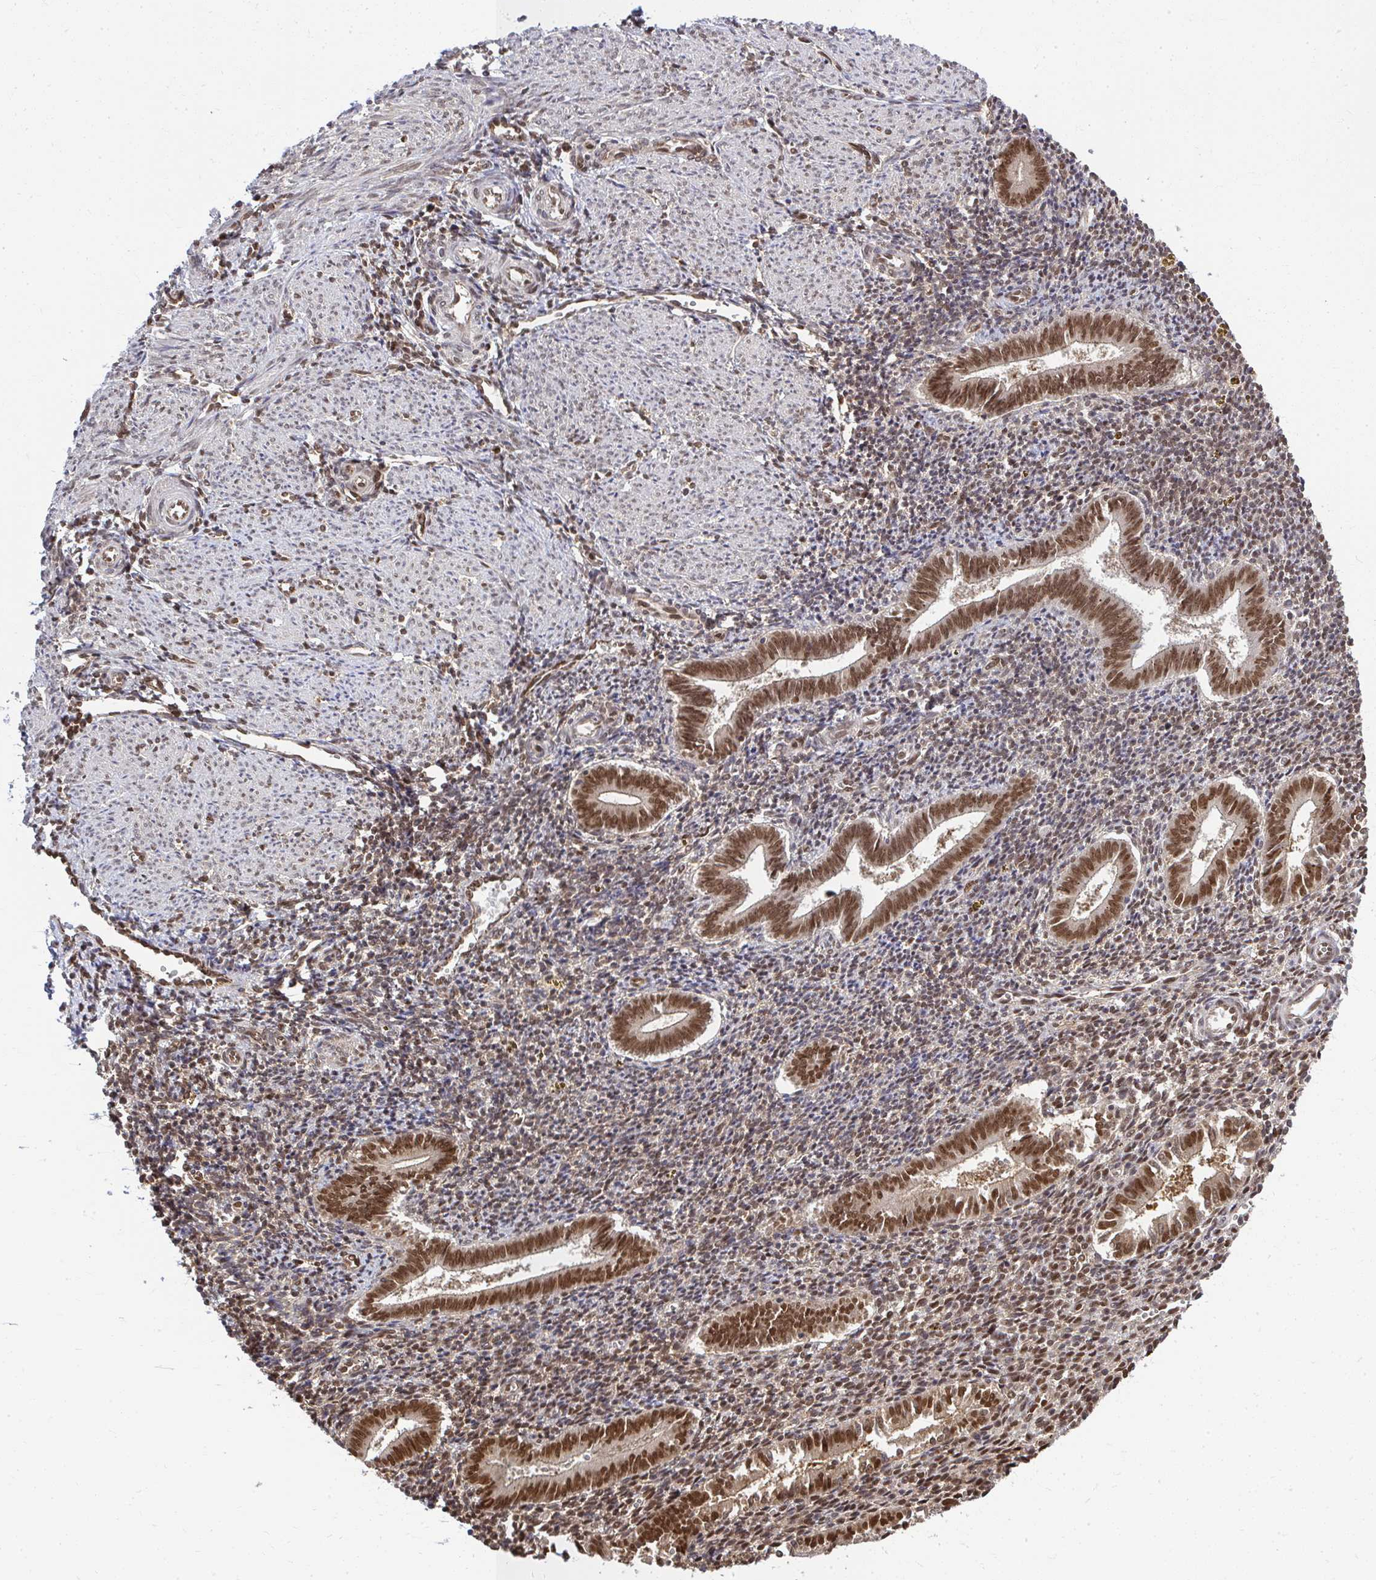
{"staining": {"intensity": "weak", "quantity": "25%-75%", "location": "nuclear"}, "tissue": "endometrium", "cell_type": "Cells in endometrial stroma", "image_type": "normal", "snomed": [{"axis": "morphology", "description": "Normal tissue, NOS"}, {"axis": "topography", "description": "Endometrium"}], "caption": "DAB immunohistochemical staining of benign human endometrium demonstrates weak nuclear protein staining in approximately 25%-75% of cells in endometrial stroma.", "gene": "XPO1", "patient": {"sex": "female", "age": 25}}